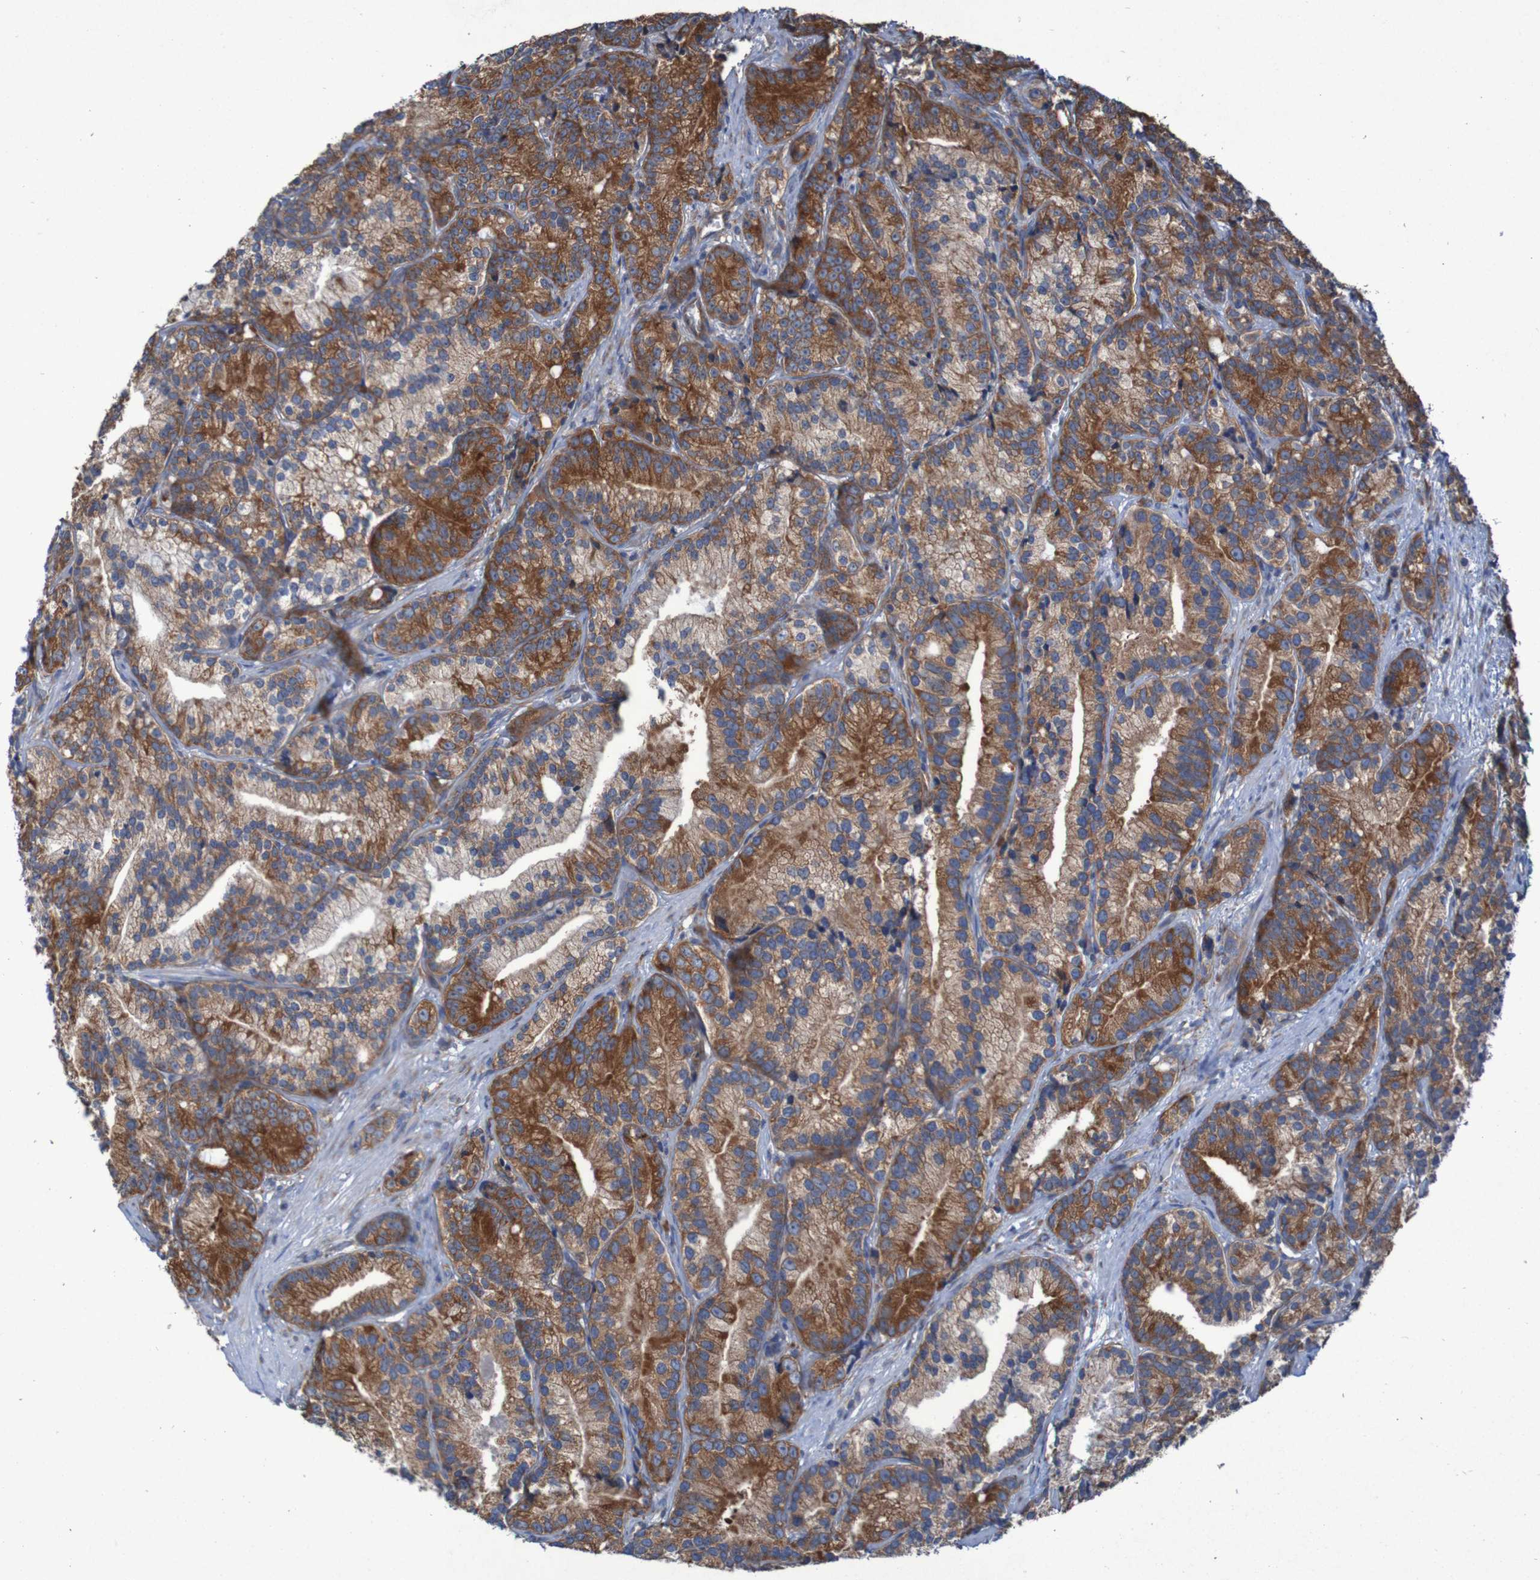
{"staining": {"intensity": "strong", "quantity": "25%-75%", "location": "cytoplasmic/membranous"}, "tissue": "prostate cancer", "cell_type": "Tumor cells", "image_type": "cancer", "snomed": [{"axis": "morphology", "description": "Adenocarcinoma, Low grade"}, {"axis": "topography", "description": "Prostate"}], "caption": "Immunohistochemistry (IHC) staining of prostate cancer, which reveals high levels of strong cytoplasmic/membranous expression in approximately 25%-75% of tumor cells indicating strong cytoplasmic/membranous protein positivity. The staining was performed using DAB (3,3'-diaminobenzidine) (brown) for protein detection and nuclei were counterstained in hematoxylin (blue).", "gene": "RPL10", "patient": {"sex": "male", "age": 89}}